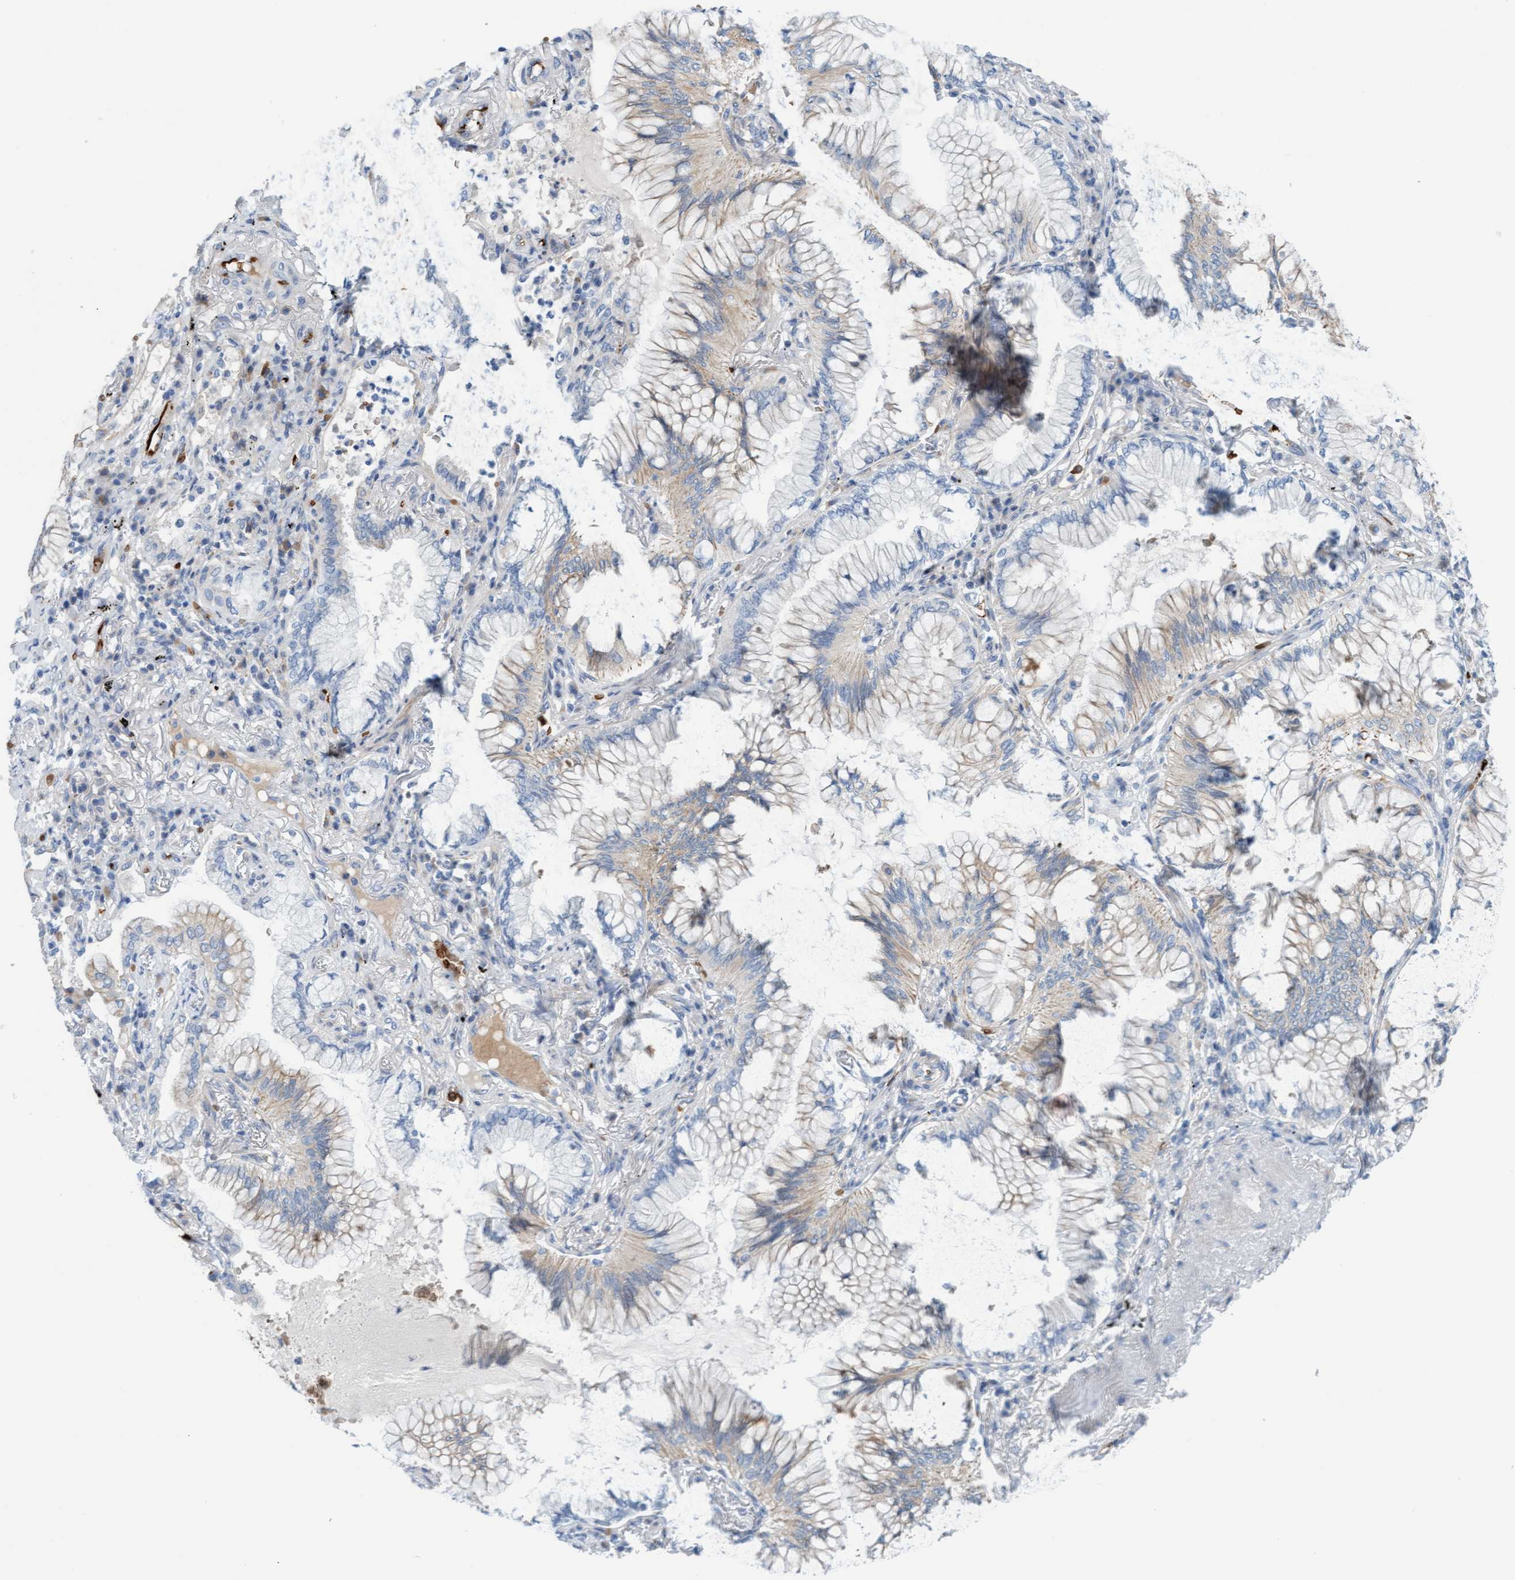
{"staining": {"intensity": "weak", "quantity": "<25%", "location": "cytoplasmic/membranous"}, "tissue": "lung cancer", "cell_type": "Tumor cells", "image_type": "cancer", "snomed": [{"axis": "morphology", "description": "Adenocarcinoma, NOS"}, {"axis": "topography", "description": "Lung"}], "caption": "Lung adenocarcinoma stained for a protein using IHC reveals no staining tumor cells.", "gene": "P2RX5", "patient": {"sex": "female", "age": 70}}